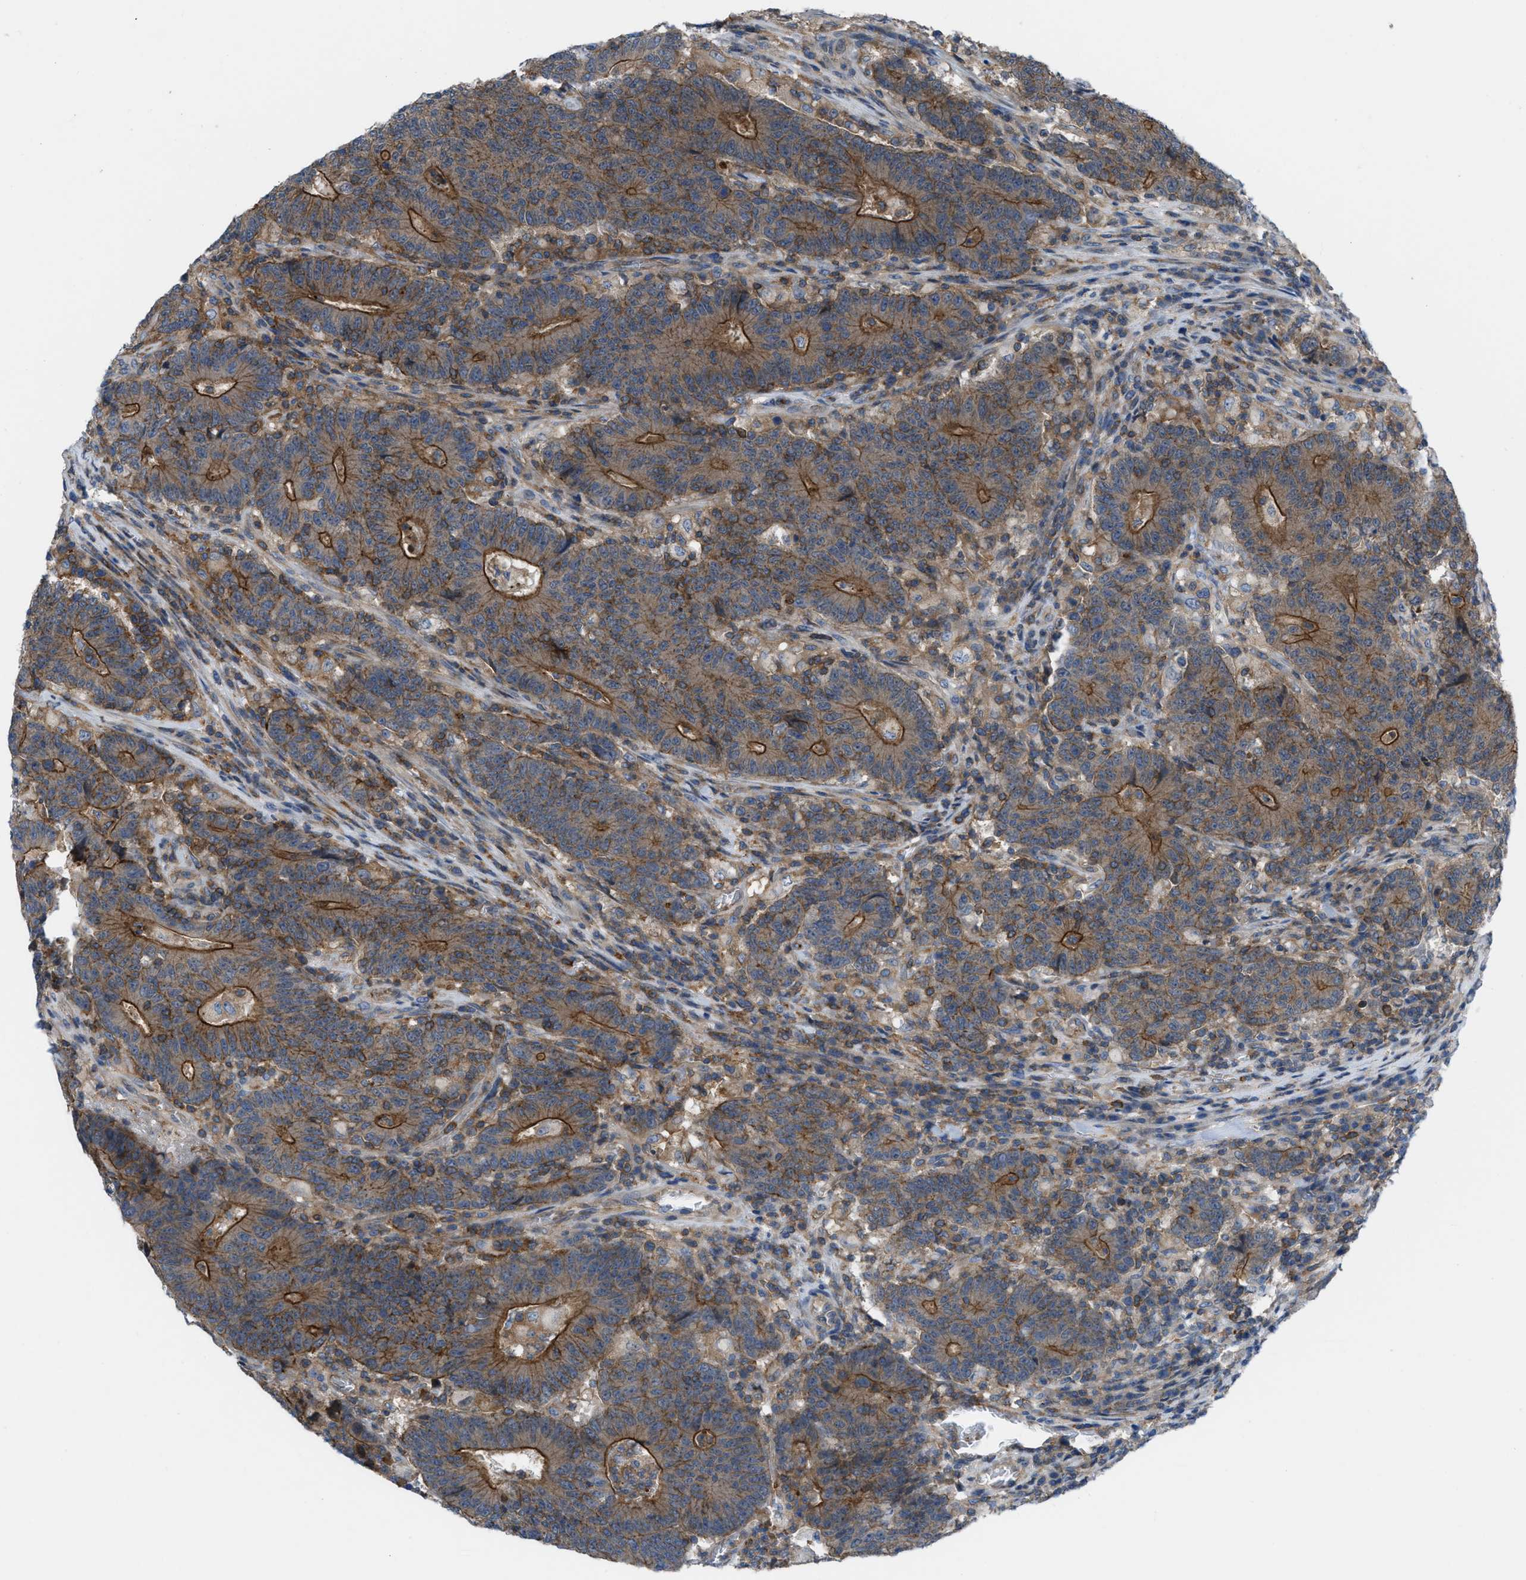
{"staining": {"intensity": "strong", "quantity": ">75%", "location": "cytoplasmic/membranous"}, "tissue": "colorectal cancer", "cell_type": "Tumor cells", "image_type": "cancer", "snomed": [{"axis": "morphology", "description": "Normal tissue, NOS"}, {"axis": "morphology", "description": "Adenocarcinoma, NOS"}, {"axis": "topography", "description": "Colon"}], "caption": "Protein positivity by immunohistochemistry (IHC) displays strong cytoplasmic/membranous staining in about >75% of tumor cells in colorectal cancer.", "gene": "MYO18A", "patient": {"sex": "female", "age": 75}}